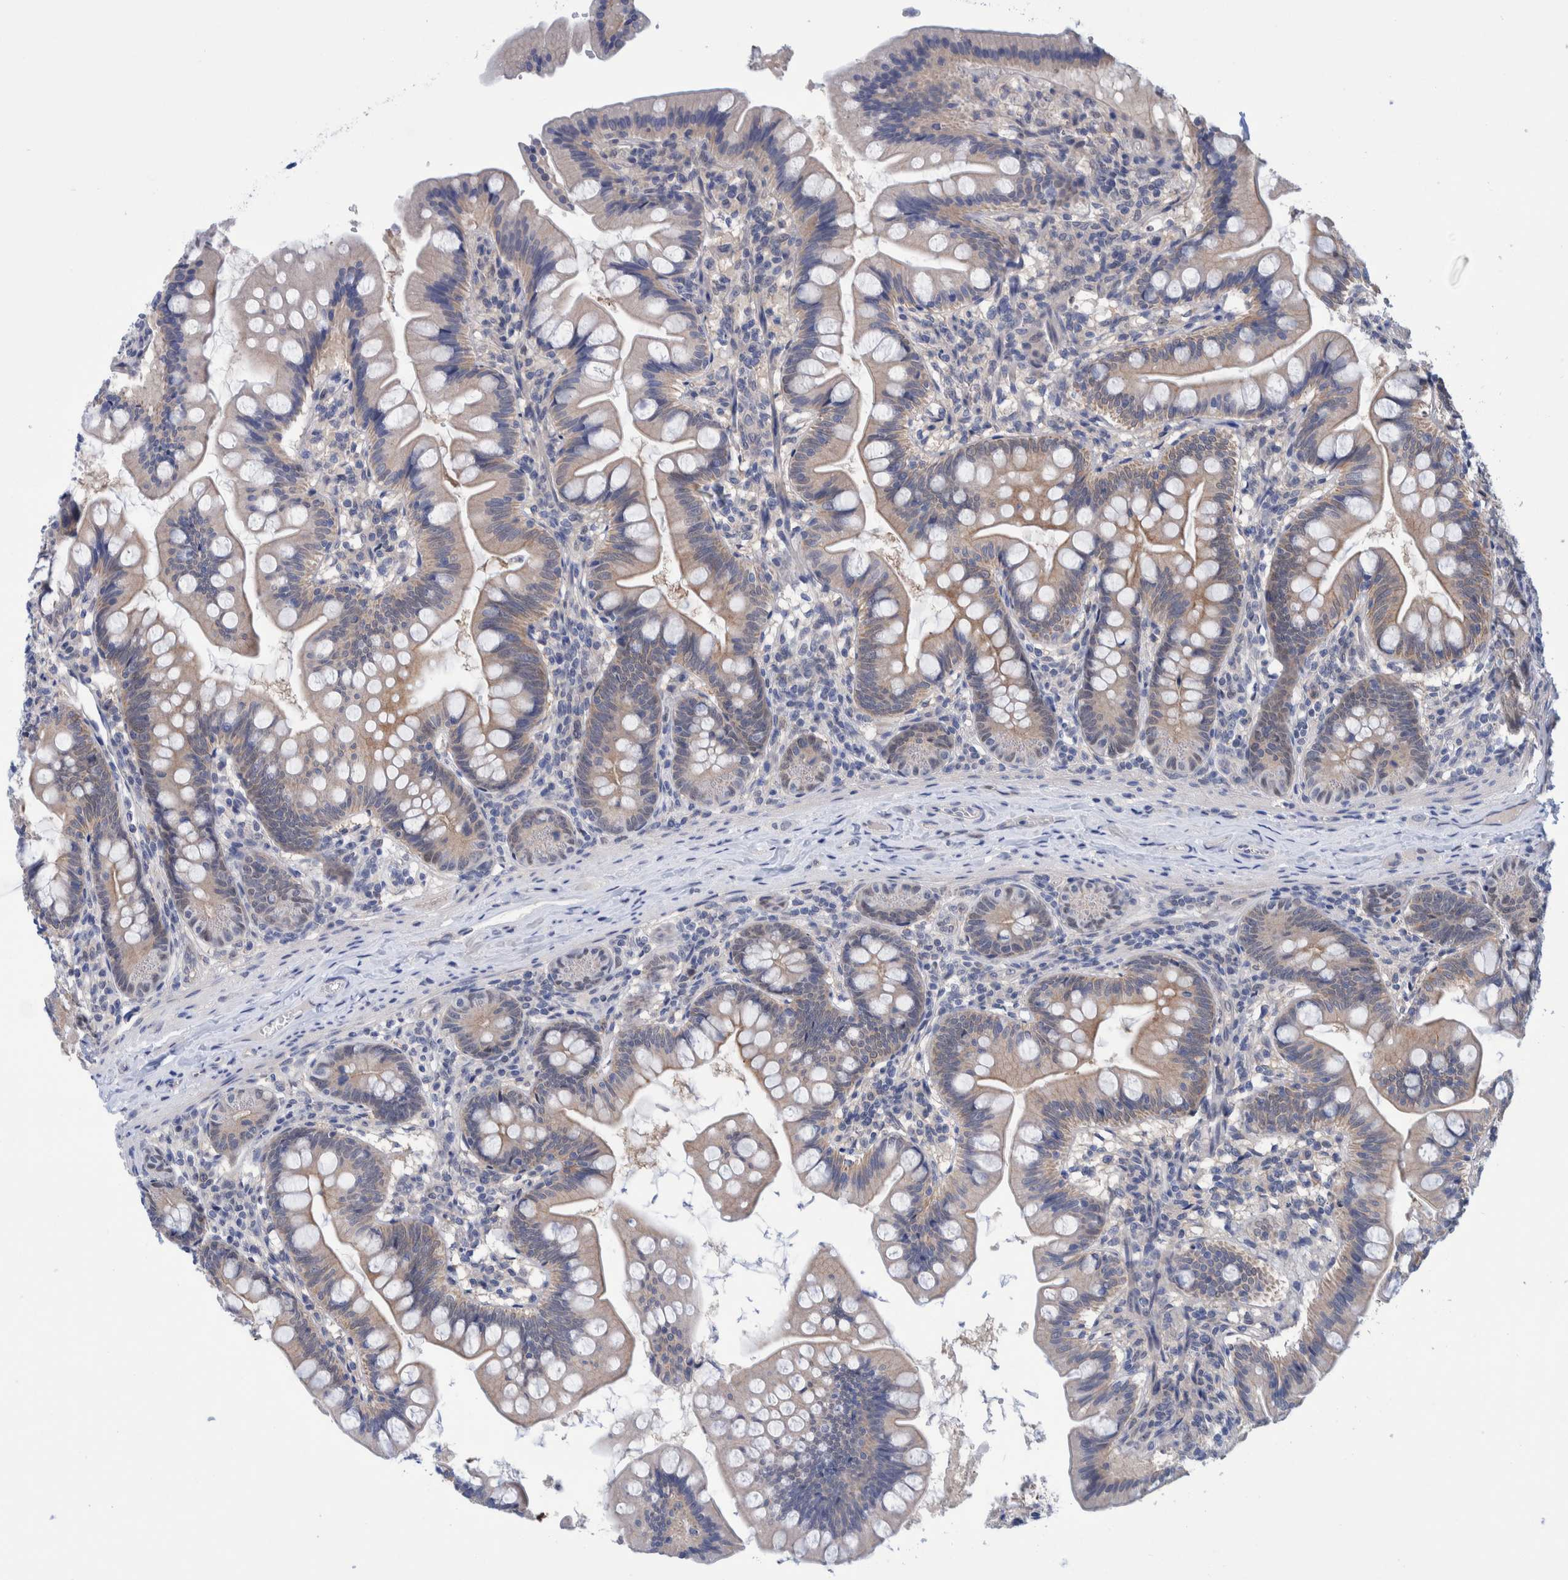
{"staining": {"intensity": "weak", "quantity": "25%-75%", "location": "cytoplasmic/membranous"}, "tissue": "small intestine", "cell_type": "Glandular cells", "image_type": "normal", "snomed": [{"axis": "morphology", "description": "Normal tissue, NOS"}, {"axis": "topography", "description": "Small intestine"}], "caption": "Glandular cells display low levels of weak cytoplasmic/membranous expression in approximately 25%-75% of cells in unremarkable human small intestine. Nuclei are stained in blue.", "gene": "PFAS", "patient": {"sex": "male", "age": 7}}